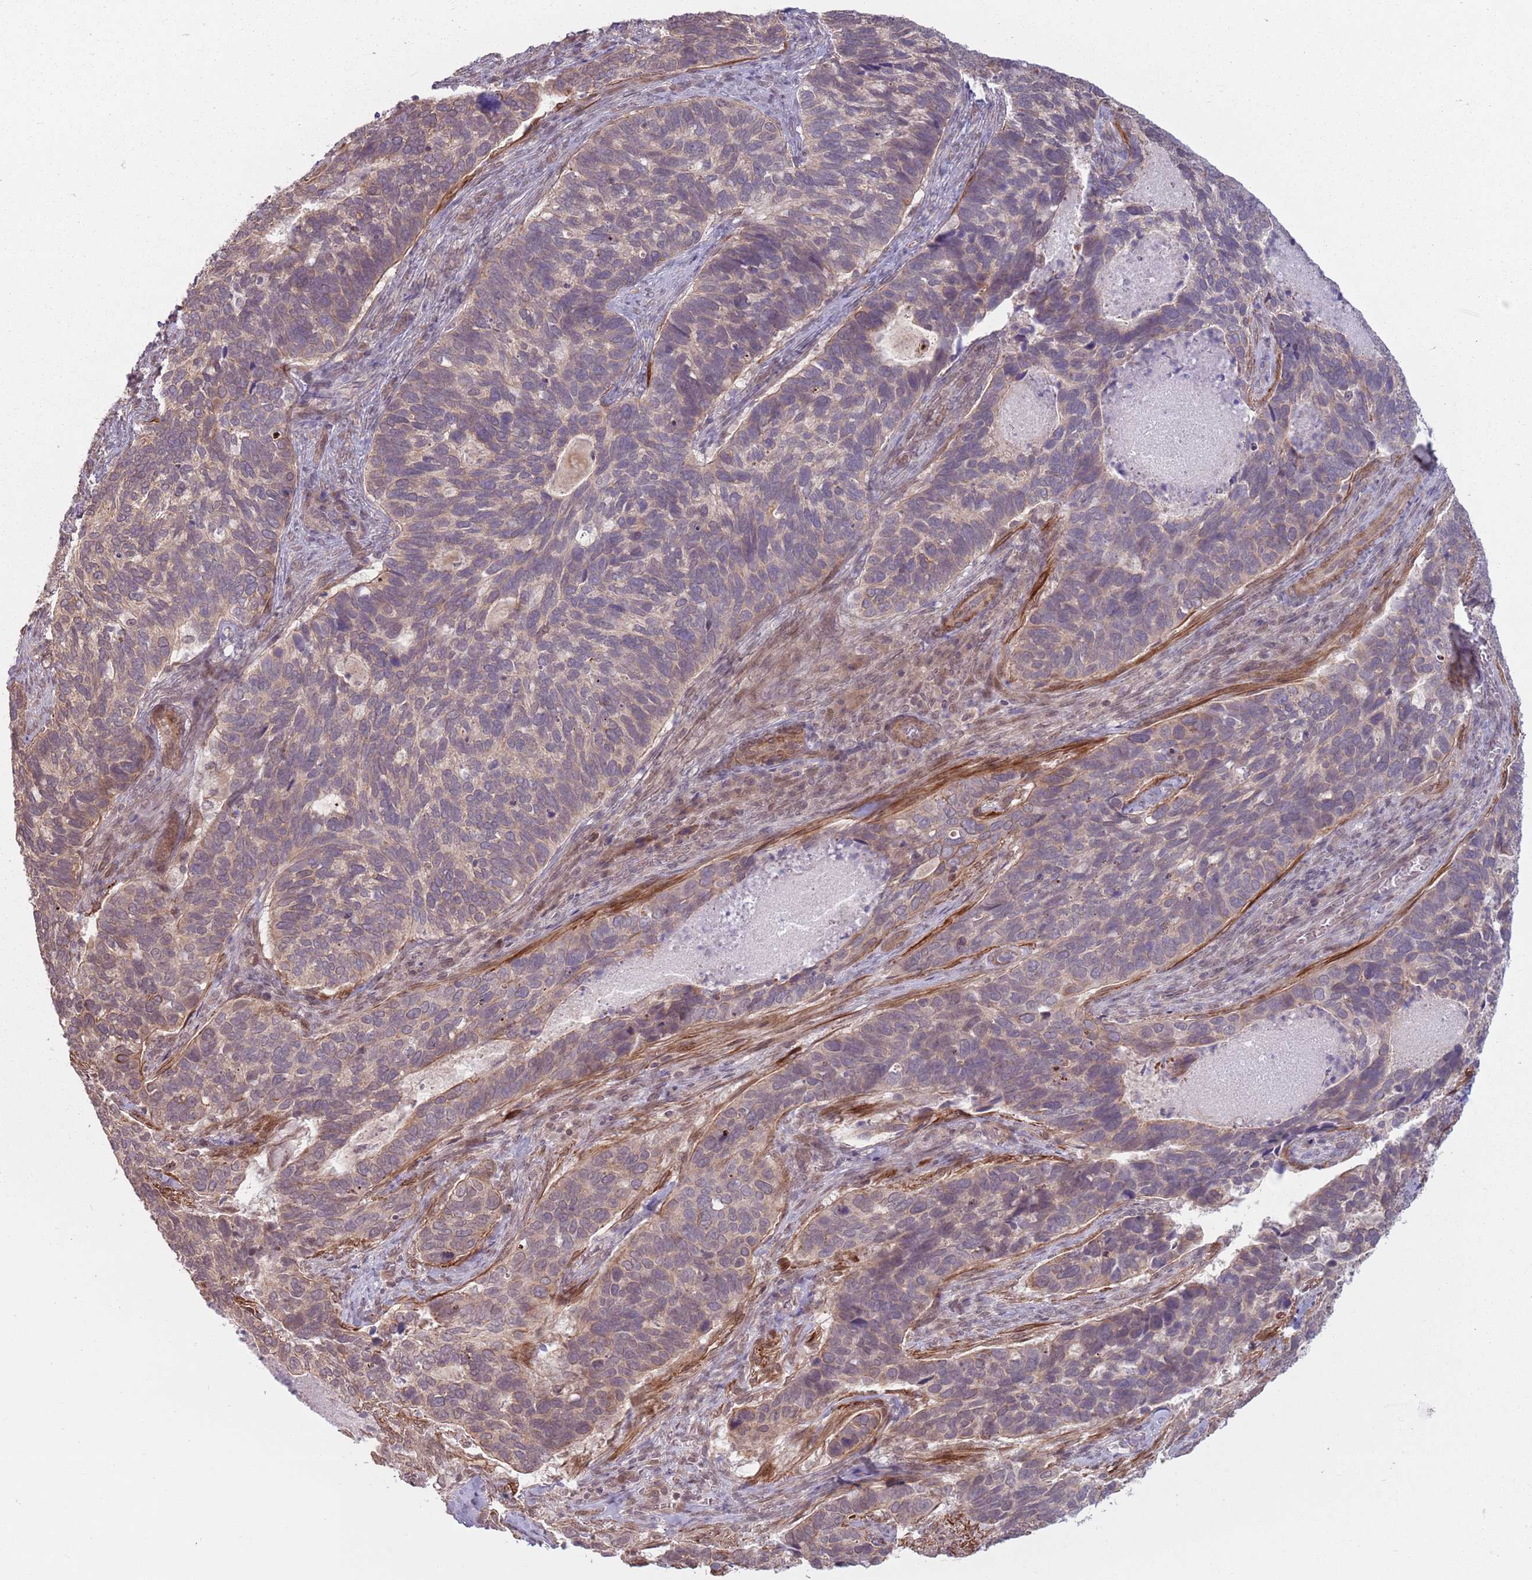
{"staining": {"intensity": "weak", "quantity": "<25%", "location": "cytoplasmic/membranous"}, "tissue": "cervical cancer", "cell_type": "Tumor cells", "image_type": "cancer", "snomed": [{"axis": "morphology", "description": "Squamous cell carcinoma, NOS"}, {"axis": "topography", "description": "Cervix"}], "caption": "Protein analysis of cervical cancer displays no significant expression in tumor cells.", "gene": "CCDC154", "patient": {"sex": "female", "age": 38}}